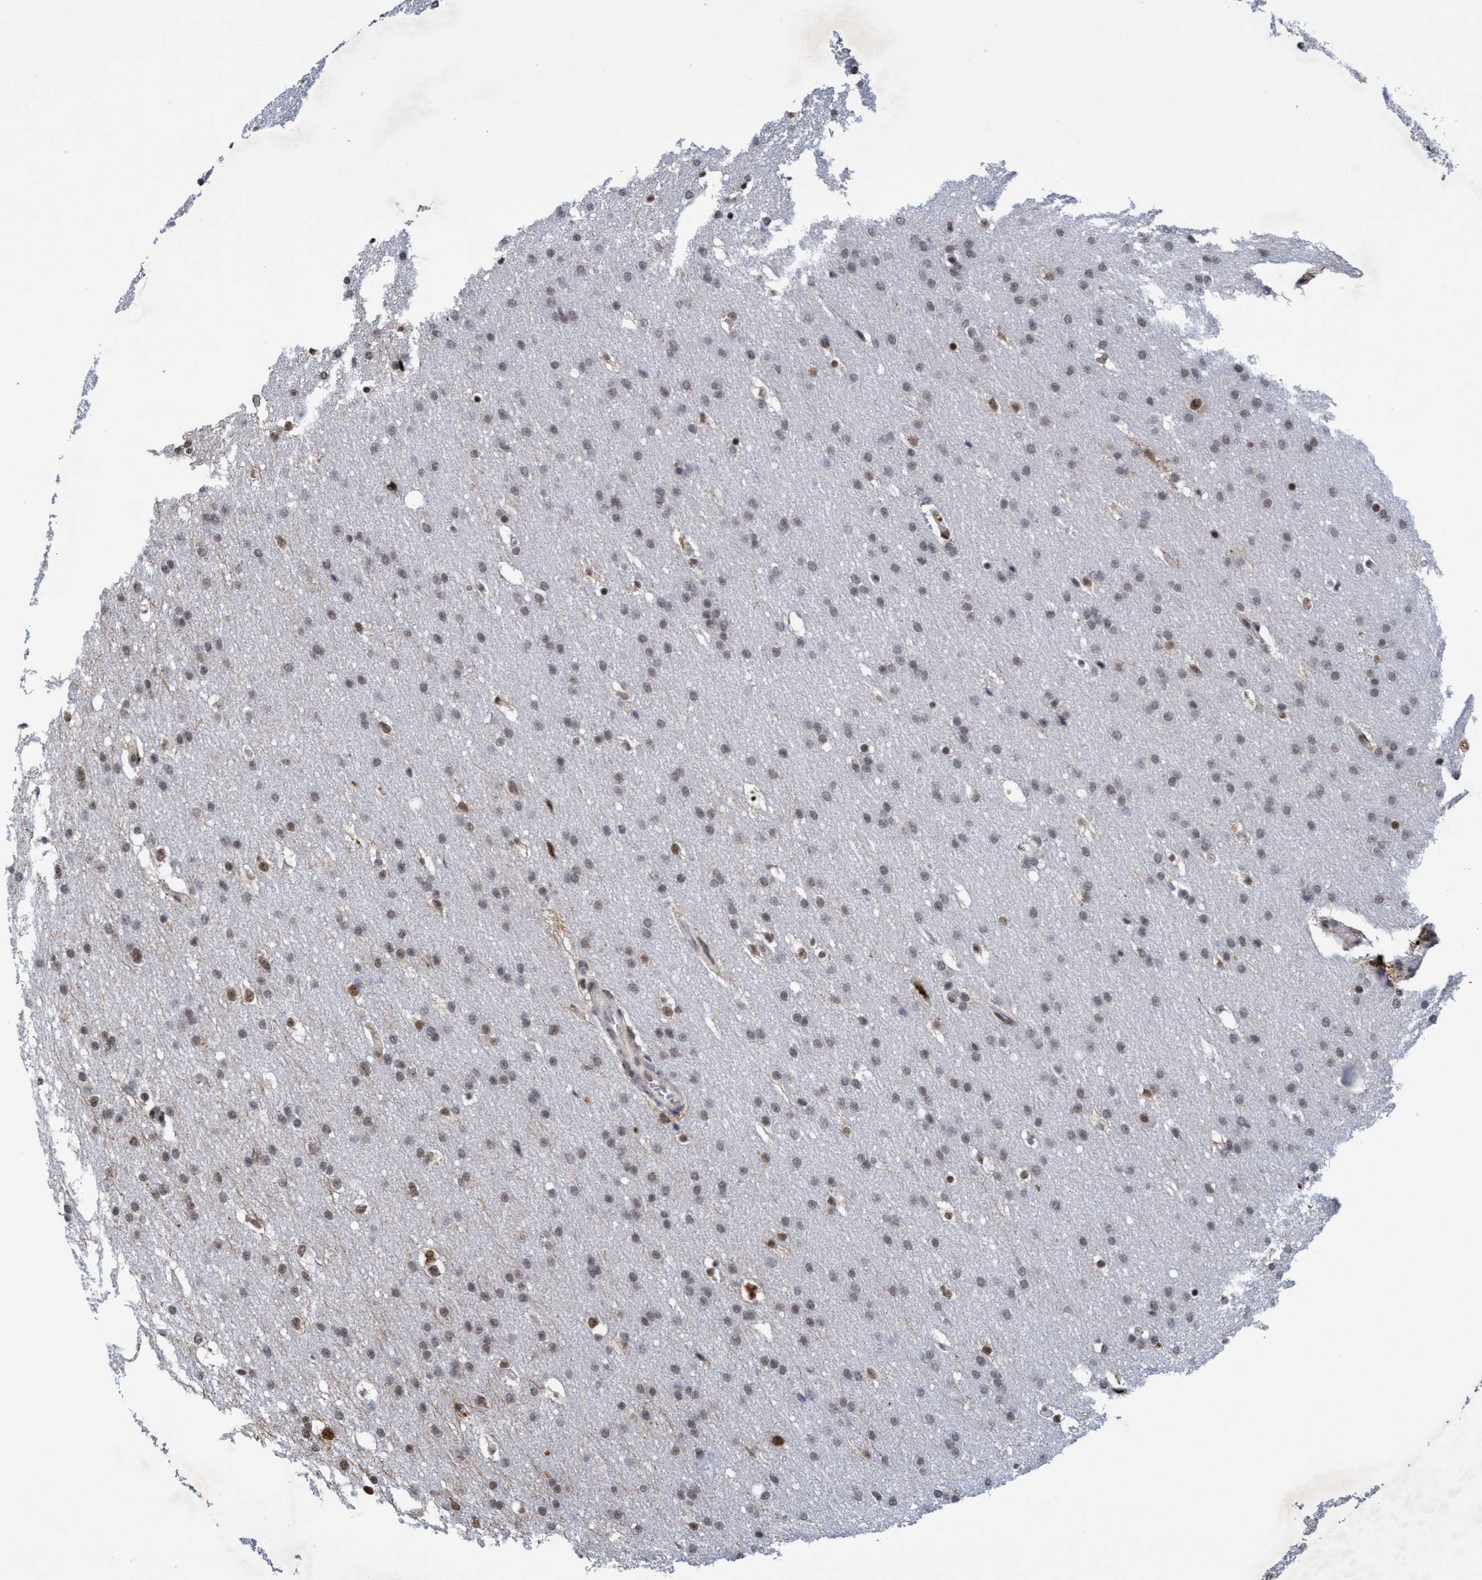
{"staining": {"intensity": "weak", "quantity": ">75%", "location": "nuclear"}, "tissue": "glioma", "cell_type": "Tumor cells", "image_type": "cancer", "snomed": [{"axis": "morphology", "description": "Glioma, malignant, Low grade"}, {"axis": "topography", "description": "Brain"}], "caption": "Human low-grade glioma (malignant) stained for a protein (brown) demonstrates weak nuclear positive expression in about >75% of tumor cells.", "gene": "GLT6D1", "patient": {"sex": "female", "age": 37}}